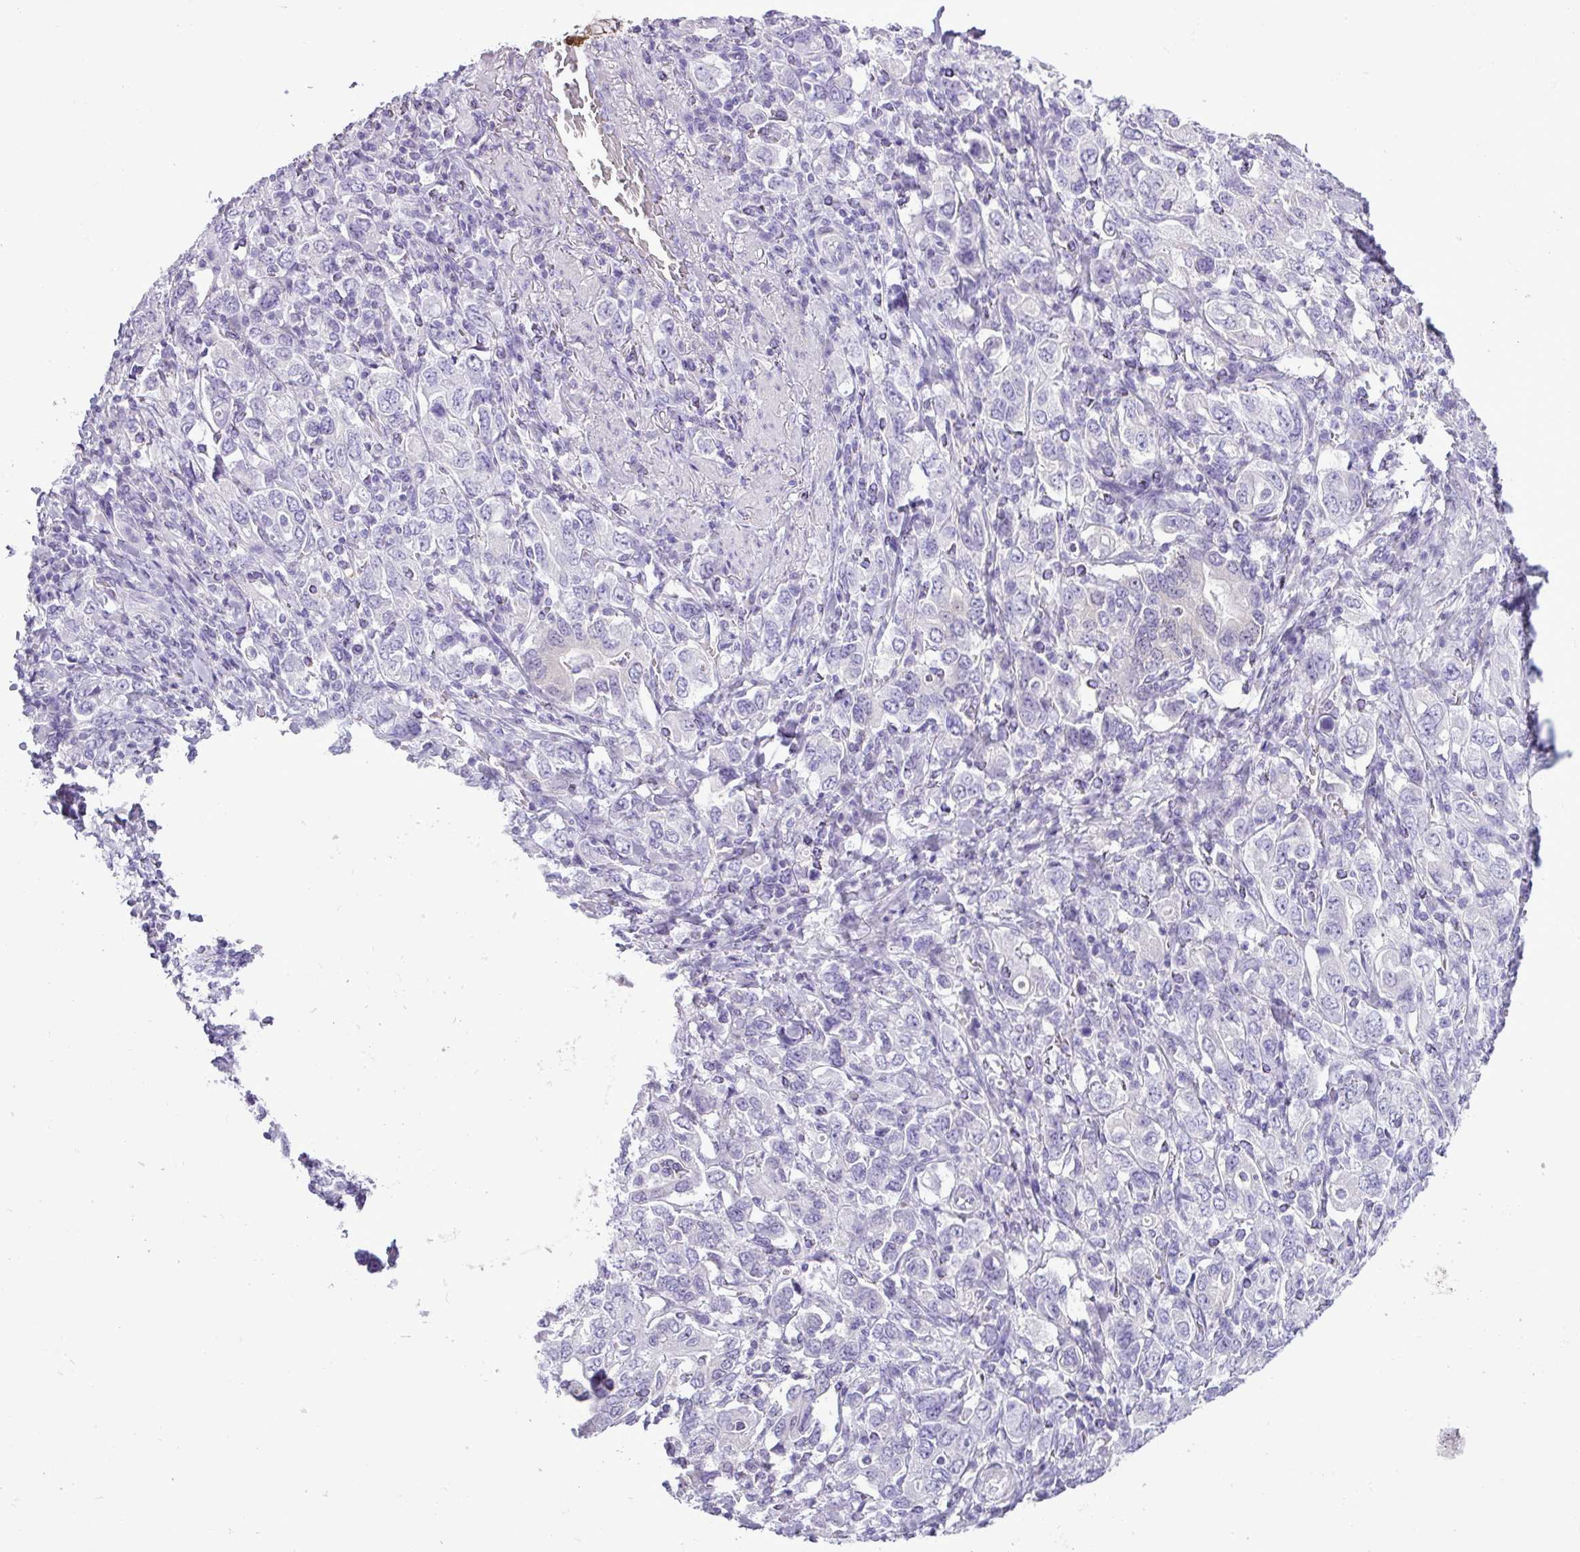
{"staining": {"intensity": "negative", "quantity": "none", "location": "none"}, "tissue": "stomach cancer", "cell_type": "Tumor cells", "image_type": "cancer", "snomed": [{"axis": "morphology", "description": "Adenocarcinoma, NOS"}, {"axis": "topography", "description": "Stomach, upper"}, {"axis": "topography", "description": "Stomach"}], "caption": "Image shows no protein expression in tumor cells of stomach adenocarcinoma tissue. (DAB (3,3'-diaminobenzidine) immunohistochemistry with hematoxylin counter stain).", "gene": "ALDH3A1", "patient": {"sex": "male", "age": 62}}